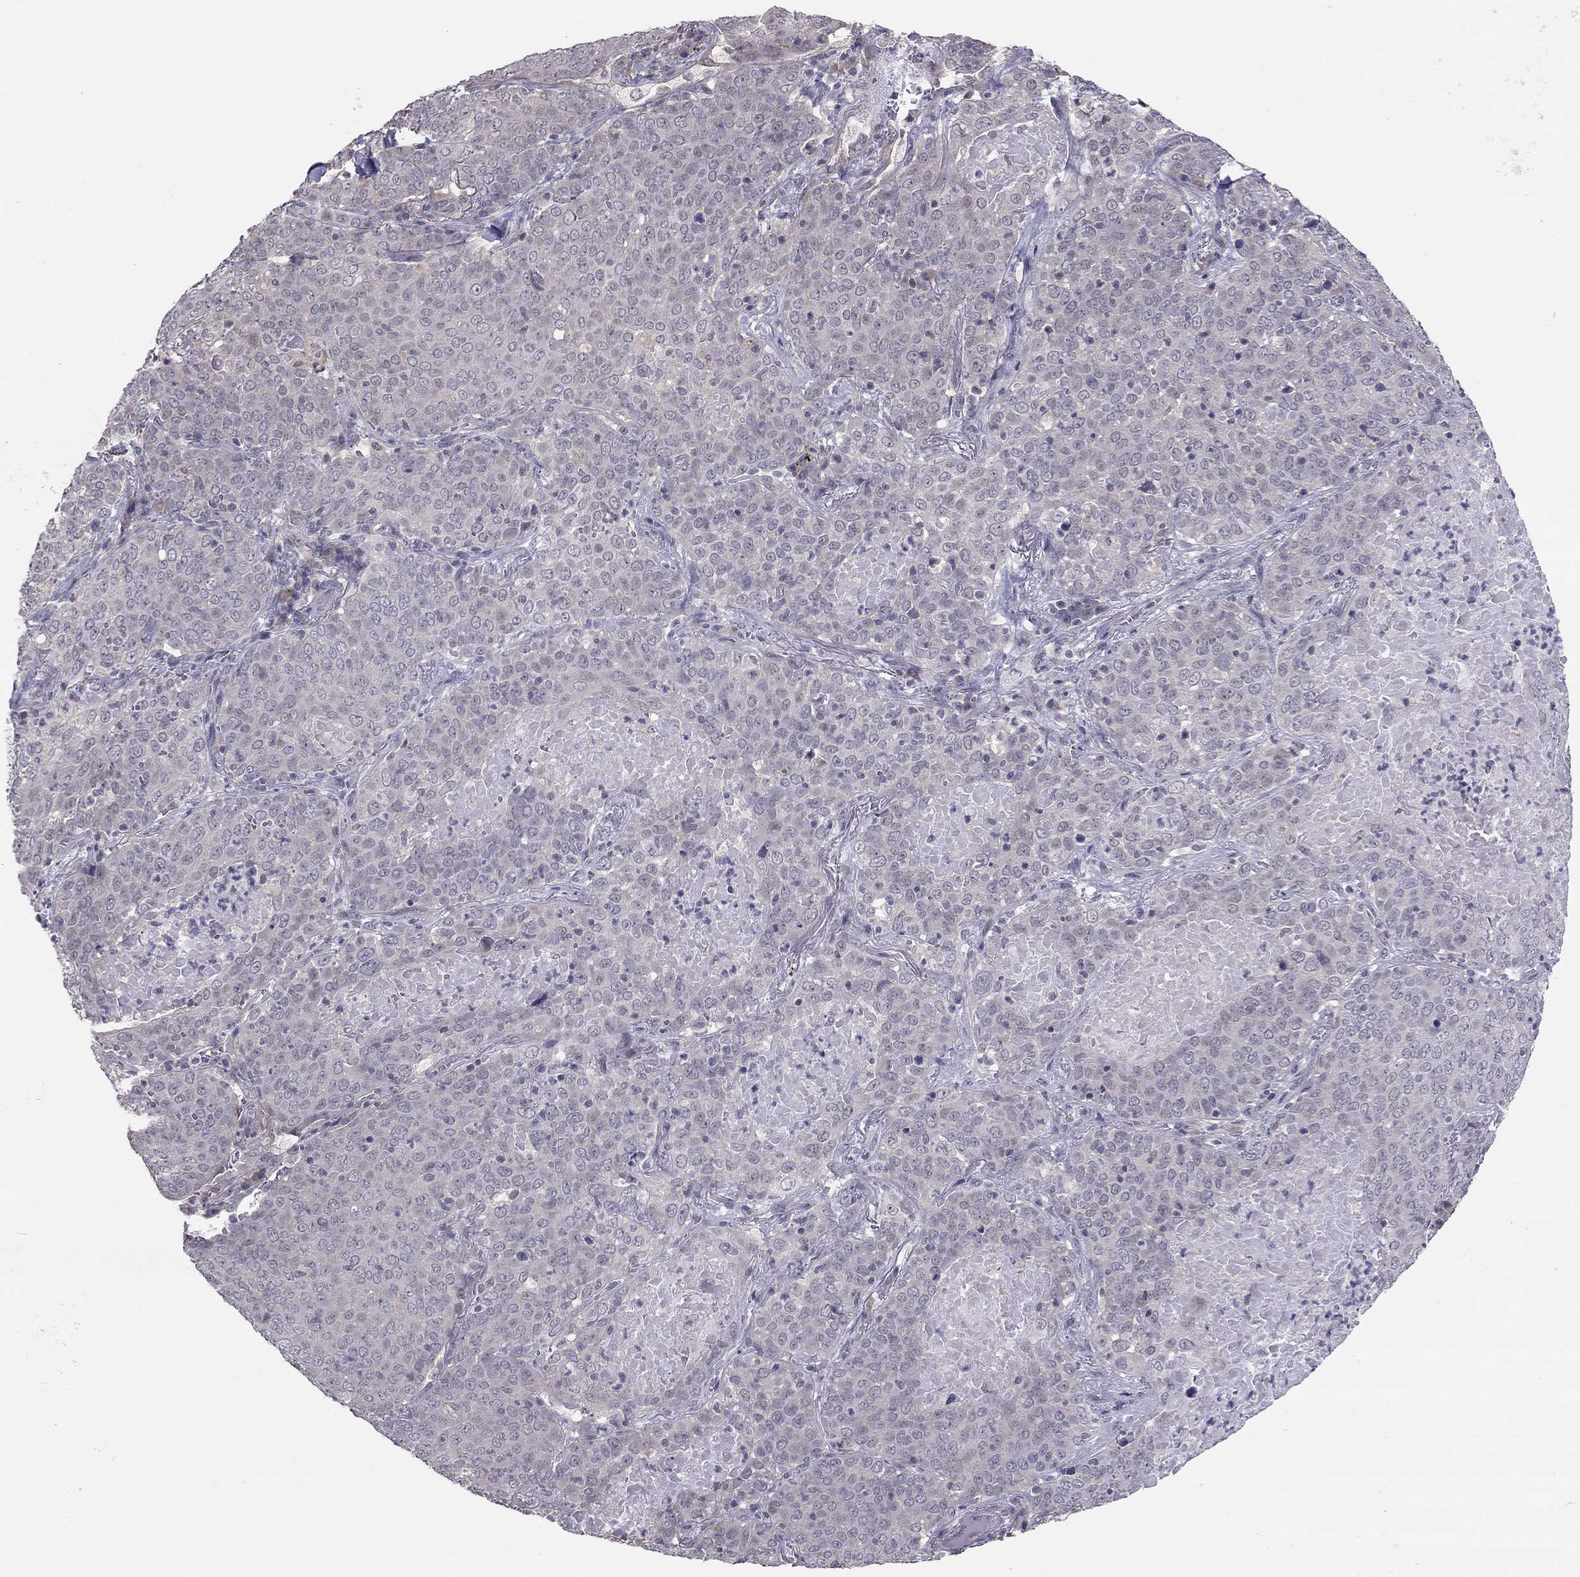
{"staining": {"intensity": "negative", "quantity": "none", "location": "none"}, "tissue": "lung cancer", "cell_type": "Tumor cells", "image_type": "cancer", "snomed": [{"axis": "morphology", "description": "Squamous cell carcinoma, NOS"}, {"axis": "topography", "description": "Lung"}], "caption": "Image shows no protein staining in tumor cells of lung cancer (squamous cell carcinoma) tissue. Nuclei are stained in blue.", "gene": "HSF2BP", "patient": {"sex": "male", "age": 82}}